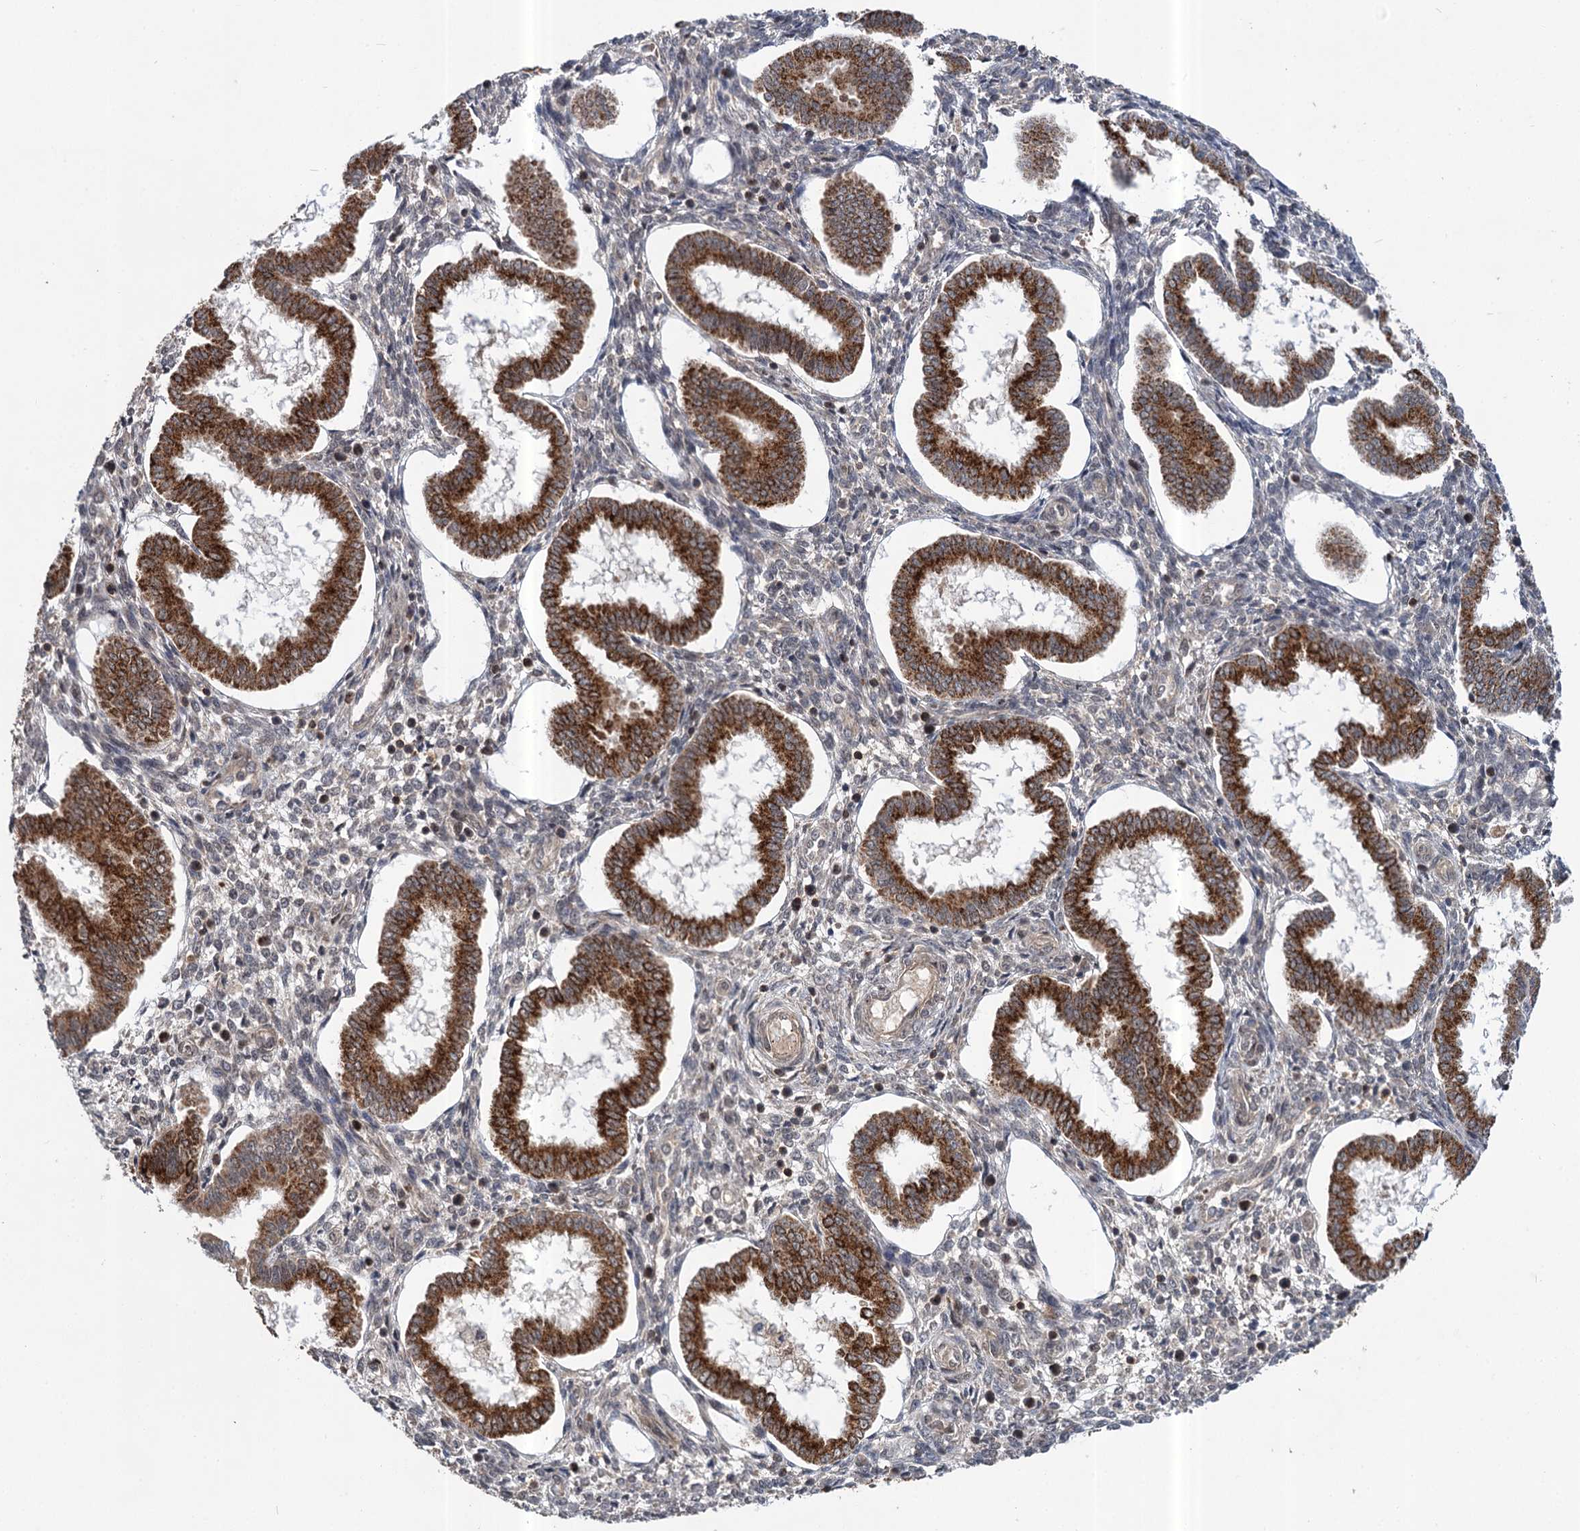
{"staining": {"intensity": "weak", "quantity": "<25%", "location": "cytoplasmic/membranous"}, "tissue": "endometrium", "cell_type": "Cells in endometrial stroma", "image_type": "normal", "snomed": [{"axis": "morphology", "description": "Normal tissue, NOS"}, {"axis": "topography", "description": "Endometrium"}], "caption": "Immunohistochemistry micrograph of normal human endometrium stained for a protein (brown), which demonstrates no staining in cells in endometrial stroma. (Immunohistochemistry (ihc), brightfield microscopy, high magnification).", "gene": "ABLIM1", "patient": {"sex": "female", "age": 24}}